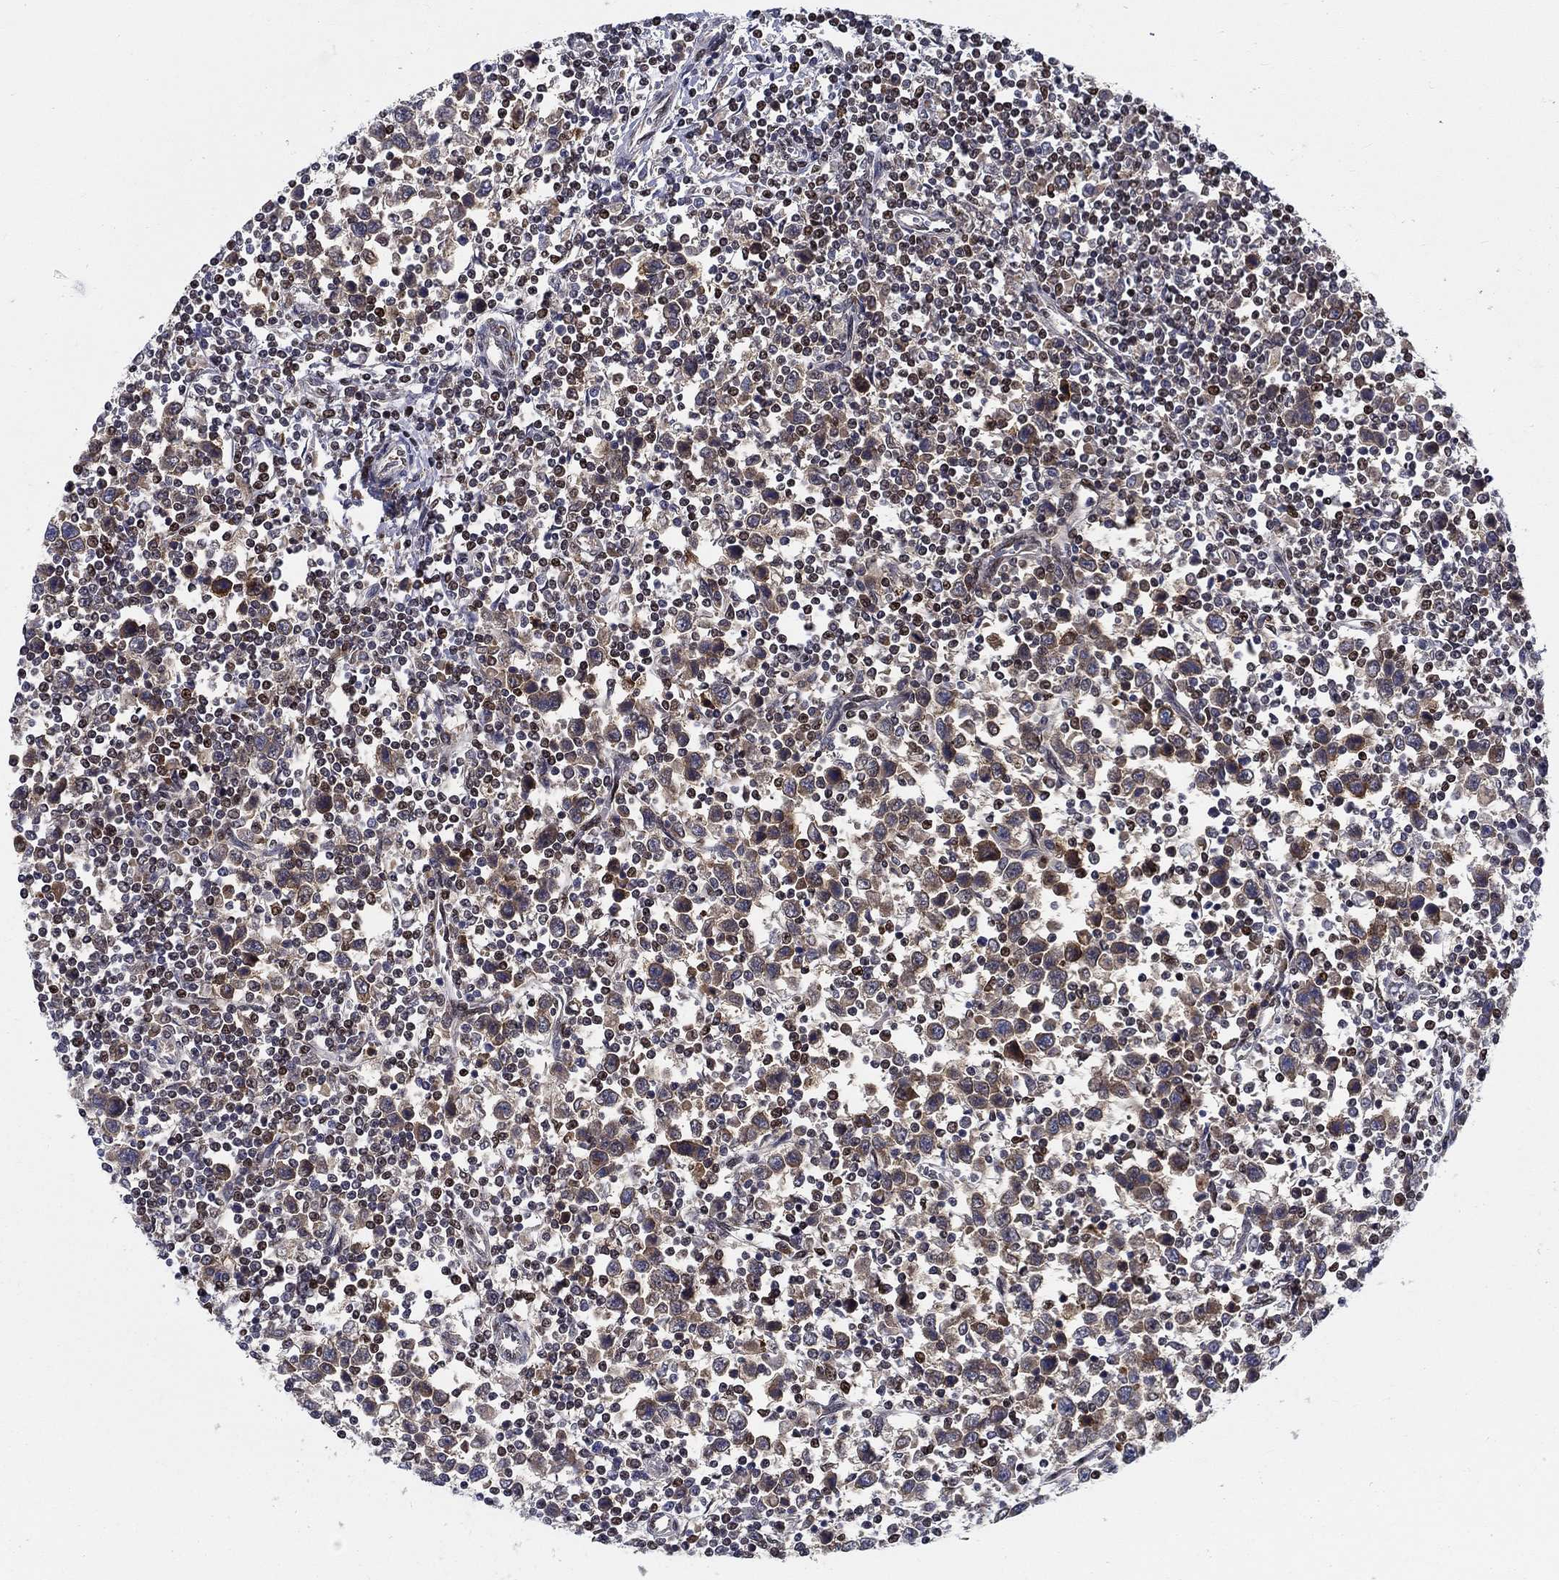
{"staining": {"intensity": "moderate", "quantity": "25%-75%", "location": "cytoplasmic/membranous"}, "tissue": "testis cancer", "cell_type": "Tumor cells", "image_type": "cancer", "snomed": [{"axis": "morphology", "description": "Normal tissue, NOS"}, {"axis": "morphology", "description": "Seminoma, NOS"}, {"axis": "topography", "description": "Testis"}, {"axis": "topography", "description": "Epididymis"}], "caption": "Protein staining displays moderate cytoplasmic/membranous positivity in approximately 25%-75% of tumor cells in testis cancer.", "gene": "ZNF594", "patient": {"sex": "male", "age": 34}}